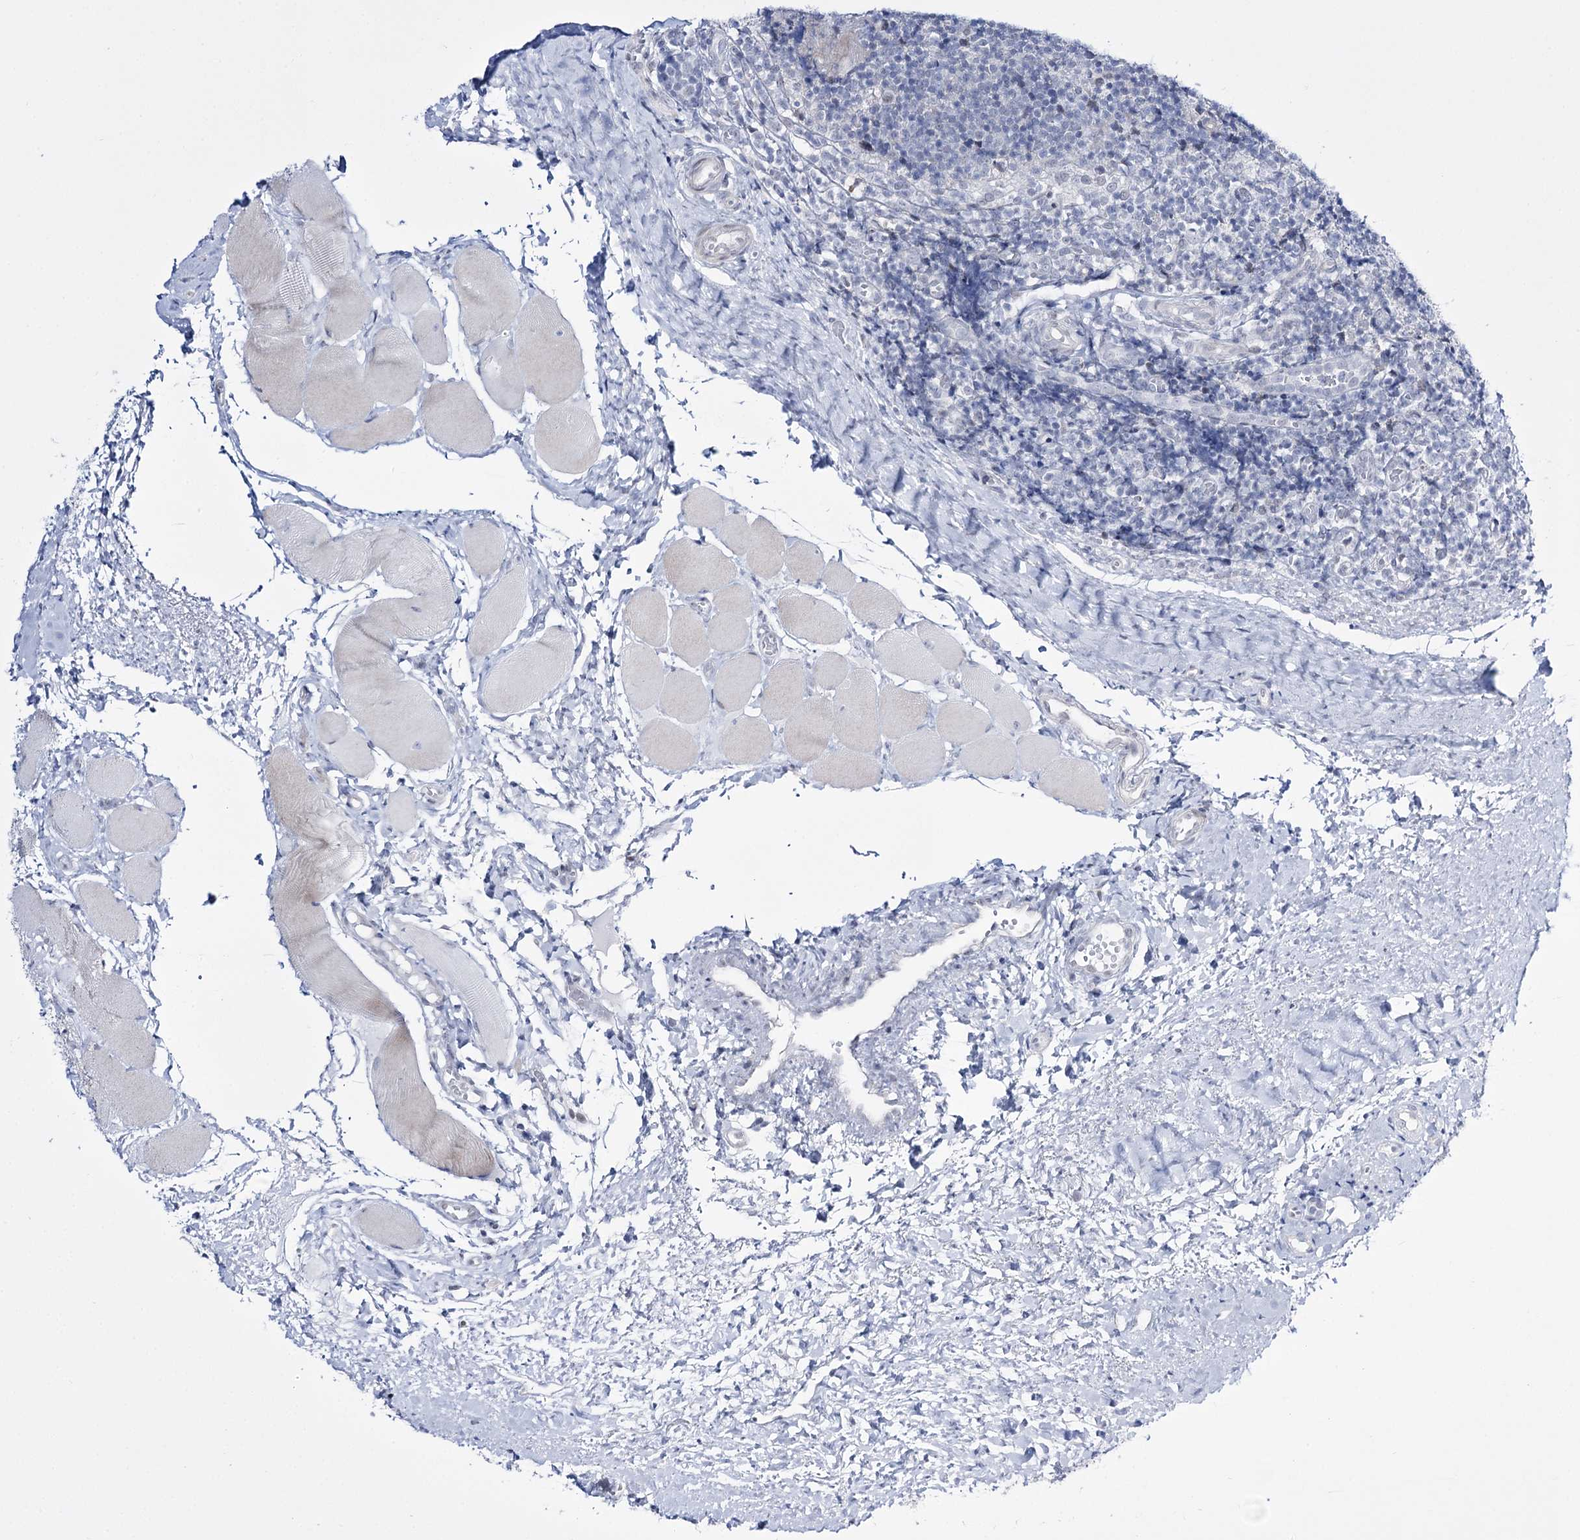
{"staining": {"intensity": "negative", "quantity": "none", "location": "none"}, "tissue": "tonsil", "cell_type": "Germinal center cells", "image_type": "normal", "snomed": [{"axis": "morphology", "description": "Normal tissue, NOS"}, {"axis": "topography", "description": "Tonsil"}], "caption": "Protein analysis of normal tonsil displays no significant positivity in germinal center cells.", "gene": "RBM15B", "patient": {"sex": "female", "age": 19}}